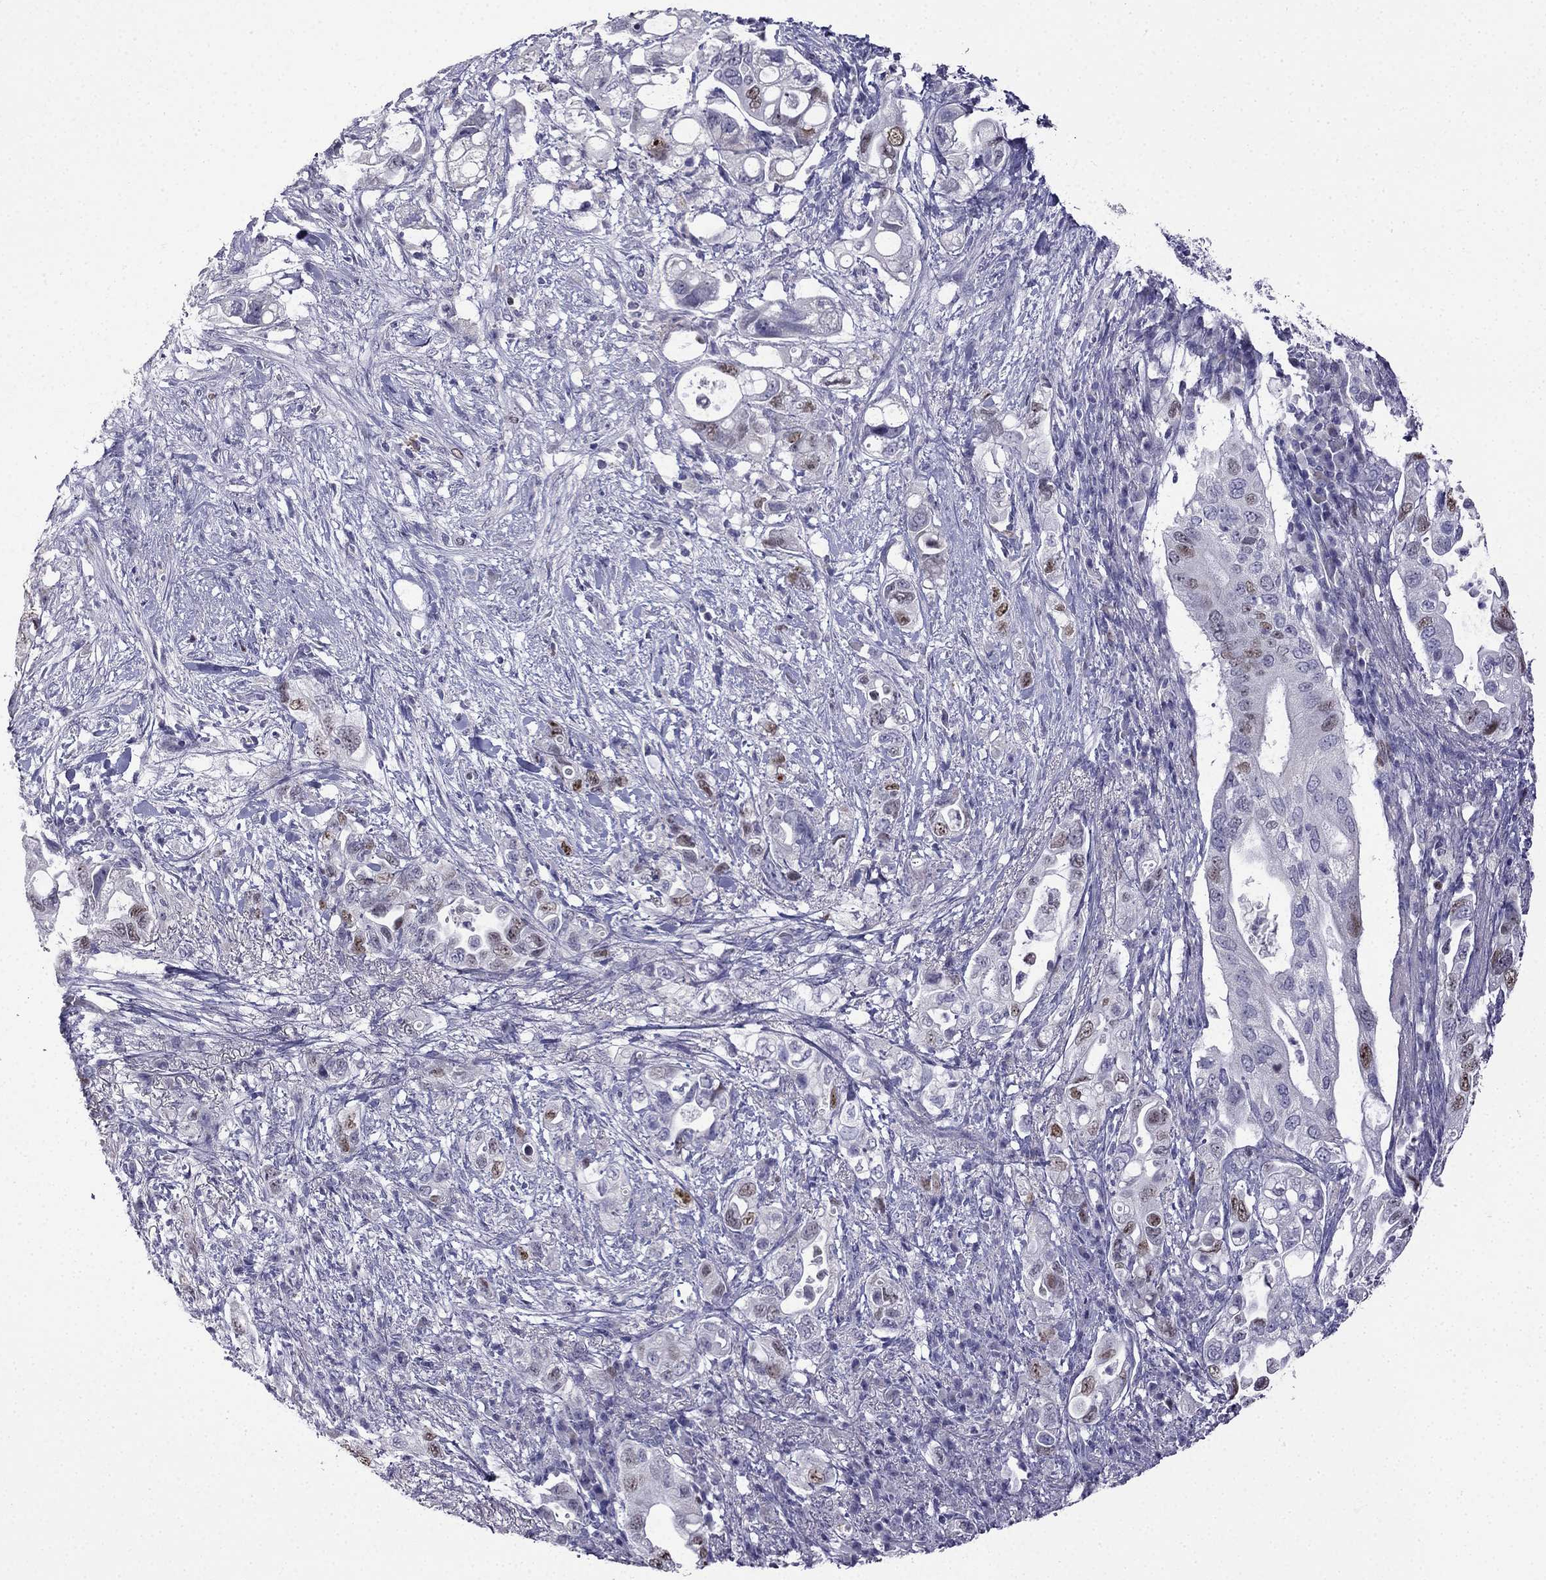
{"staining": {"intensity": "moderate", "quantity": "<25%", "location": "nuclear"}, "tissue": "pancreatic cancer", "cell_type": "Tumor cells", "image_type": "cancer", "snomed": [{"axis": "morphology", "description": "Adenocarcinoma, NOS"}, {"axis": "topography", "description": "Pancreas"}], "caption": "Human adenocarcinoma (pancreatic) stained with a brown dye shows moderate nuclear positive positivity in about <25% of tumor cells.", "gene": "UHRF1", "patient": {"sex": "female", "age": 72}}